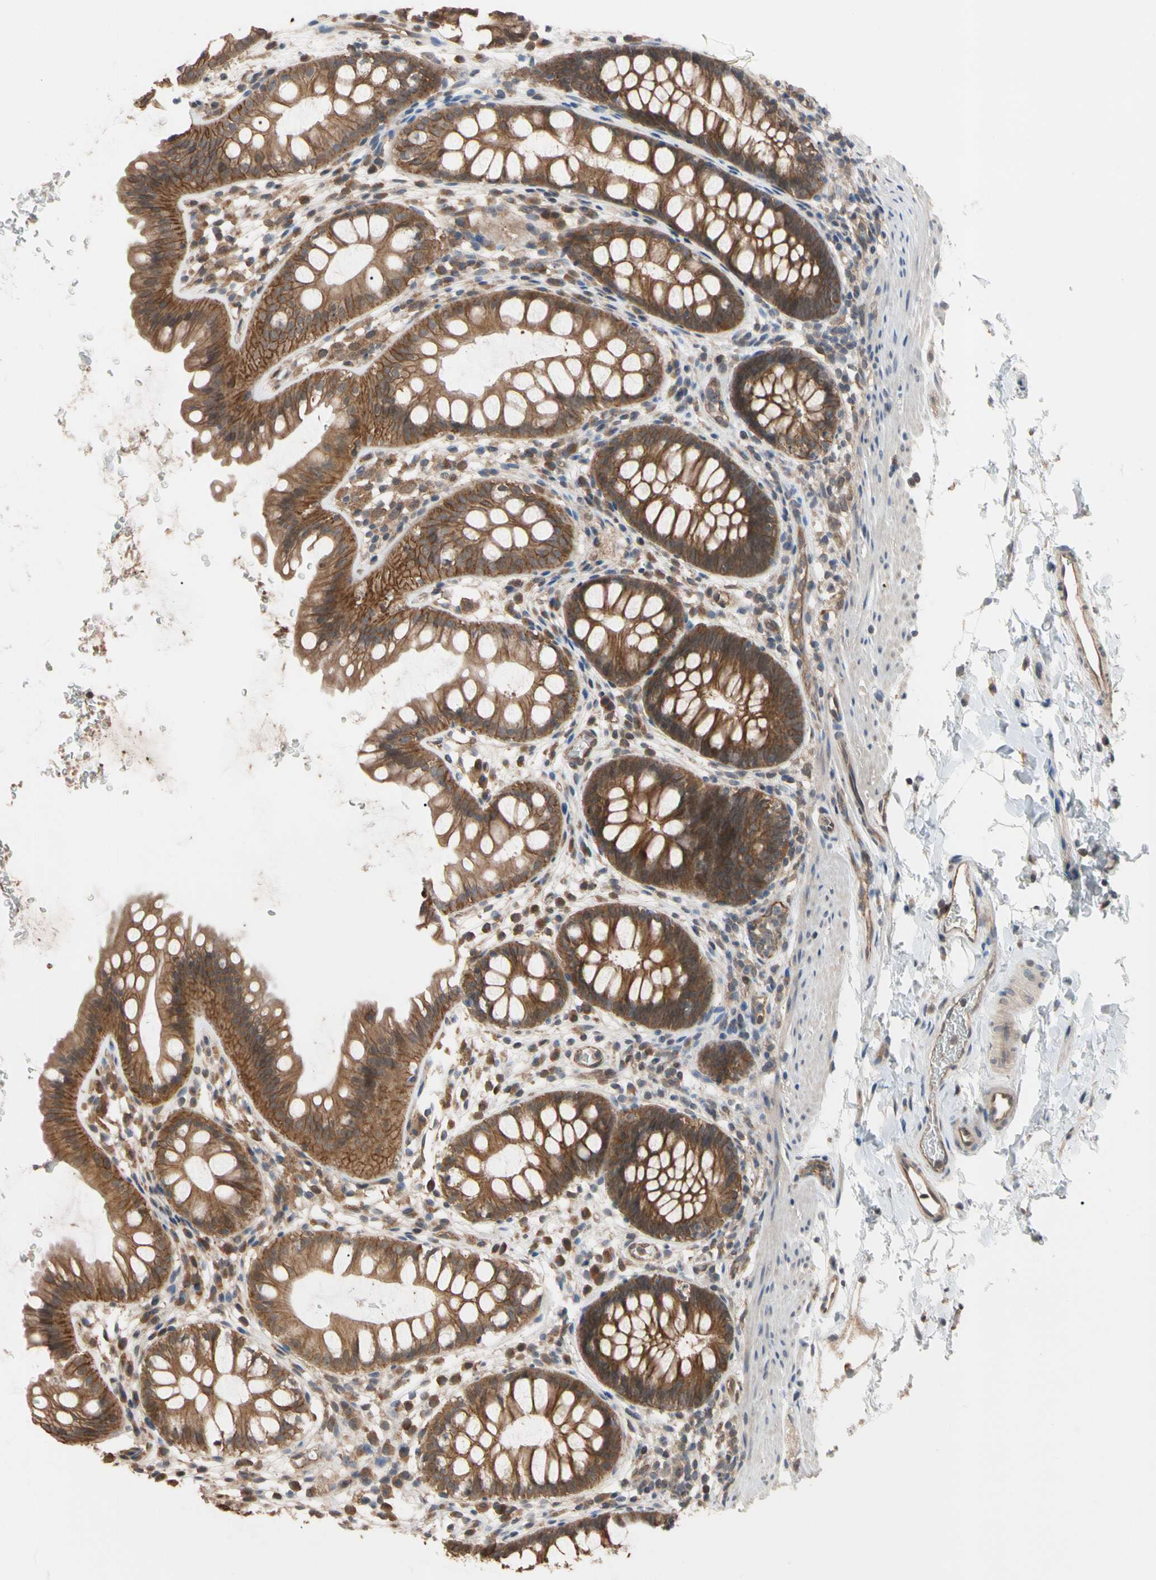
{"staining": {"intensity": "strong", "quantity": ">75%", "location": "cytoplasmic/membranous"}, "tissue": "rectum", "cell_type": "Glandular cells", "image_type": "normal", "snomed": [{"axis": "morphology", "description": "Normal tissue, NOS"}, {"axis": "topography", "description": "Rectum"}], "caption": "Immunohistochemistry (IHC) (DAB) staining of benign rectum demonstrates strong cytoplasmic/membranous protein expression in approximately >75% of glandular cells.", "gene": "DPP8", "patient": {"sex": "female", "age": 24}}